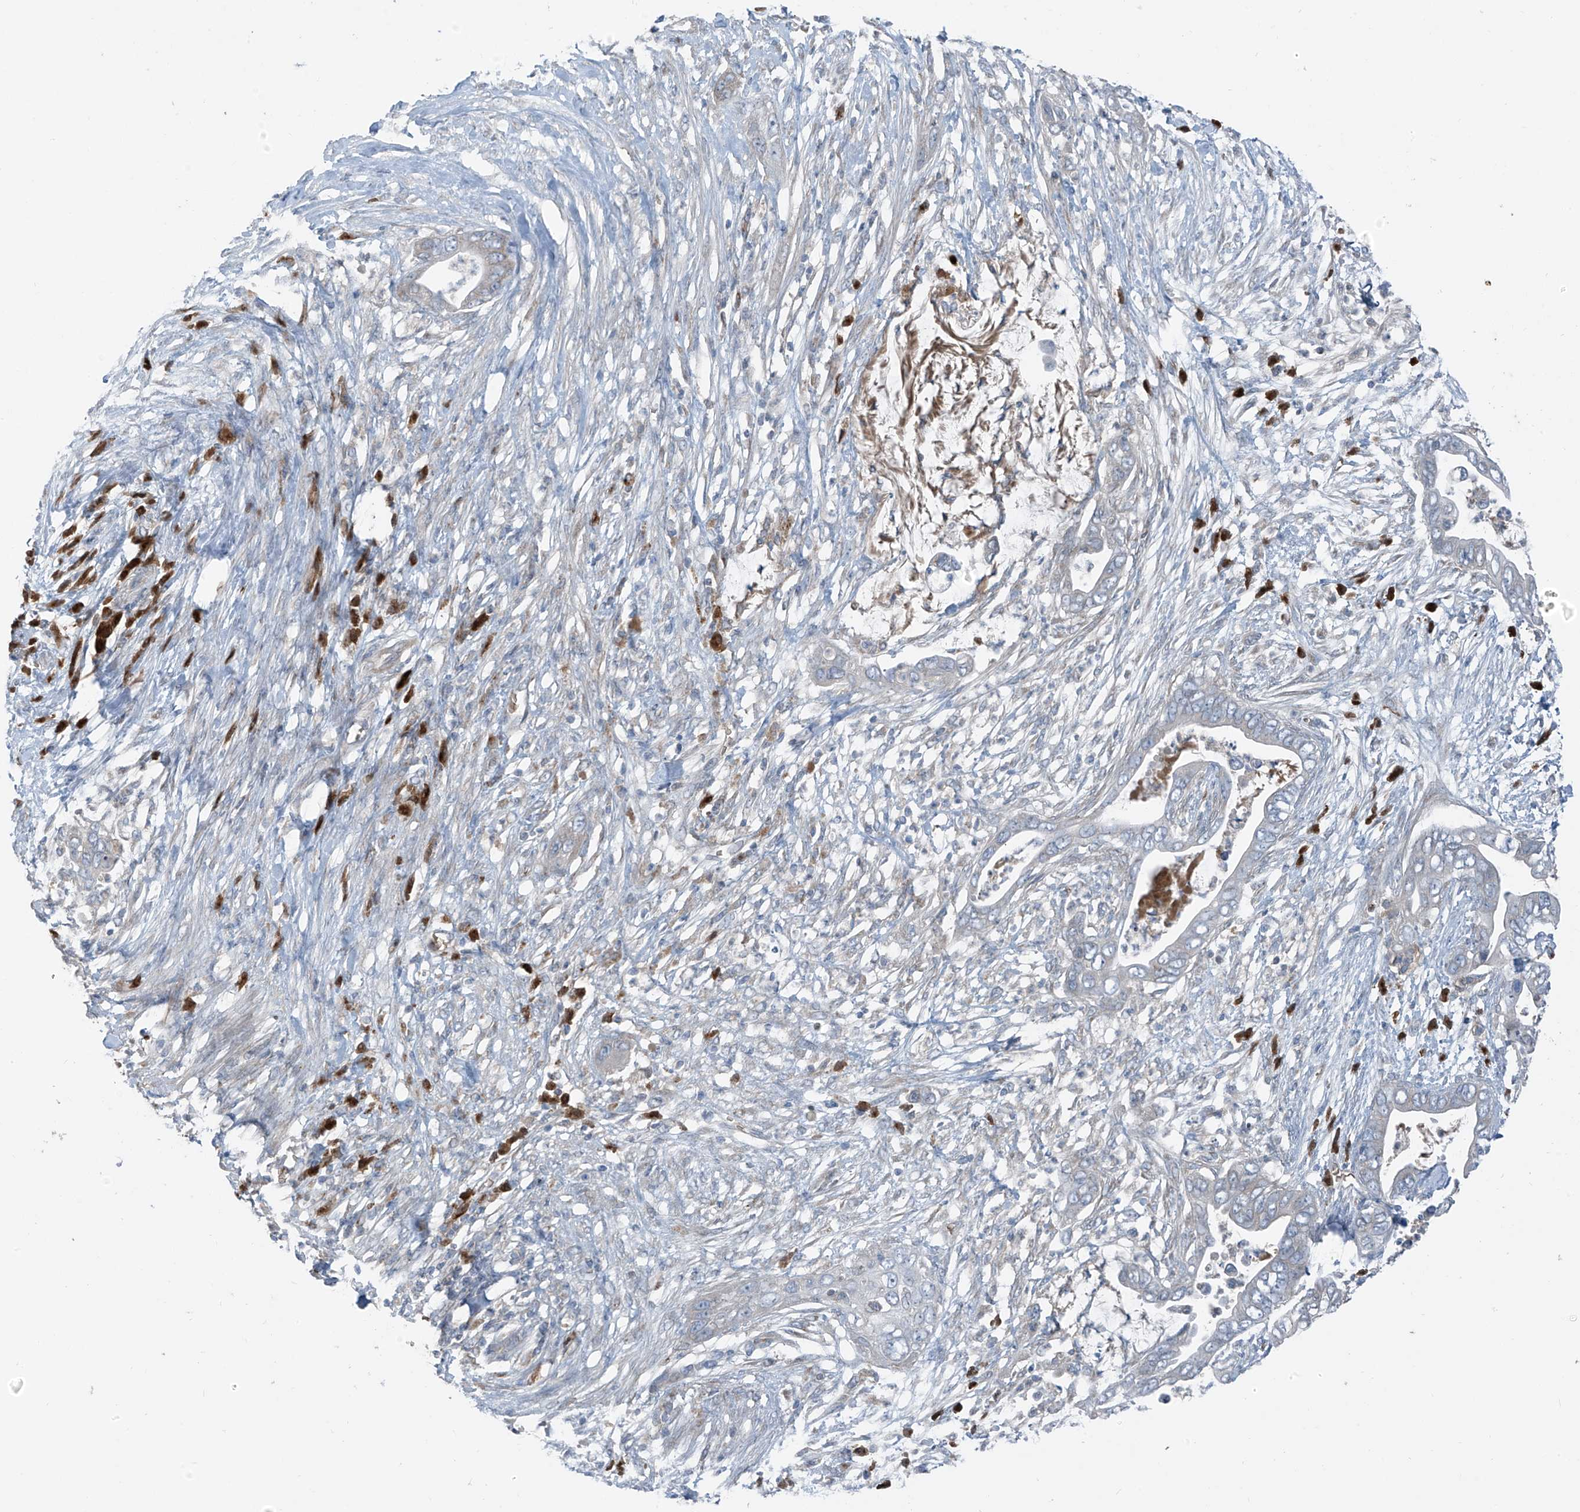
{"staining": {"intensity": "negative", "quantity": "none", "location": "none"}, "tissue": "pancreatic cancer", "cell_type": "Tumor cells", "image_type": "cancer", "snomed": [{"axis": "morphology", "description": "Adenocarcinoma, NOS"}, {"axis": "topography", "description": "Pancreas"}], "caption": "IHC micrograph of neoplastic tissue: human pancreatic cancer (adenocarcinoma) stained with DAB displays no significant protein positivity in tumor cells.", "gene": "SLC12A6", "patient": {"sex": "male", "age": 75}}